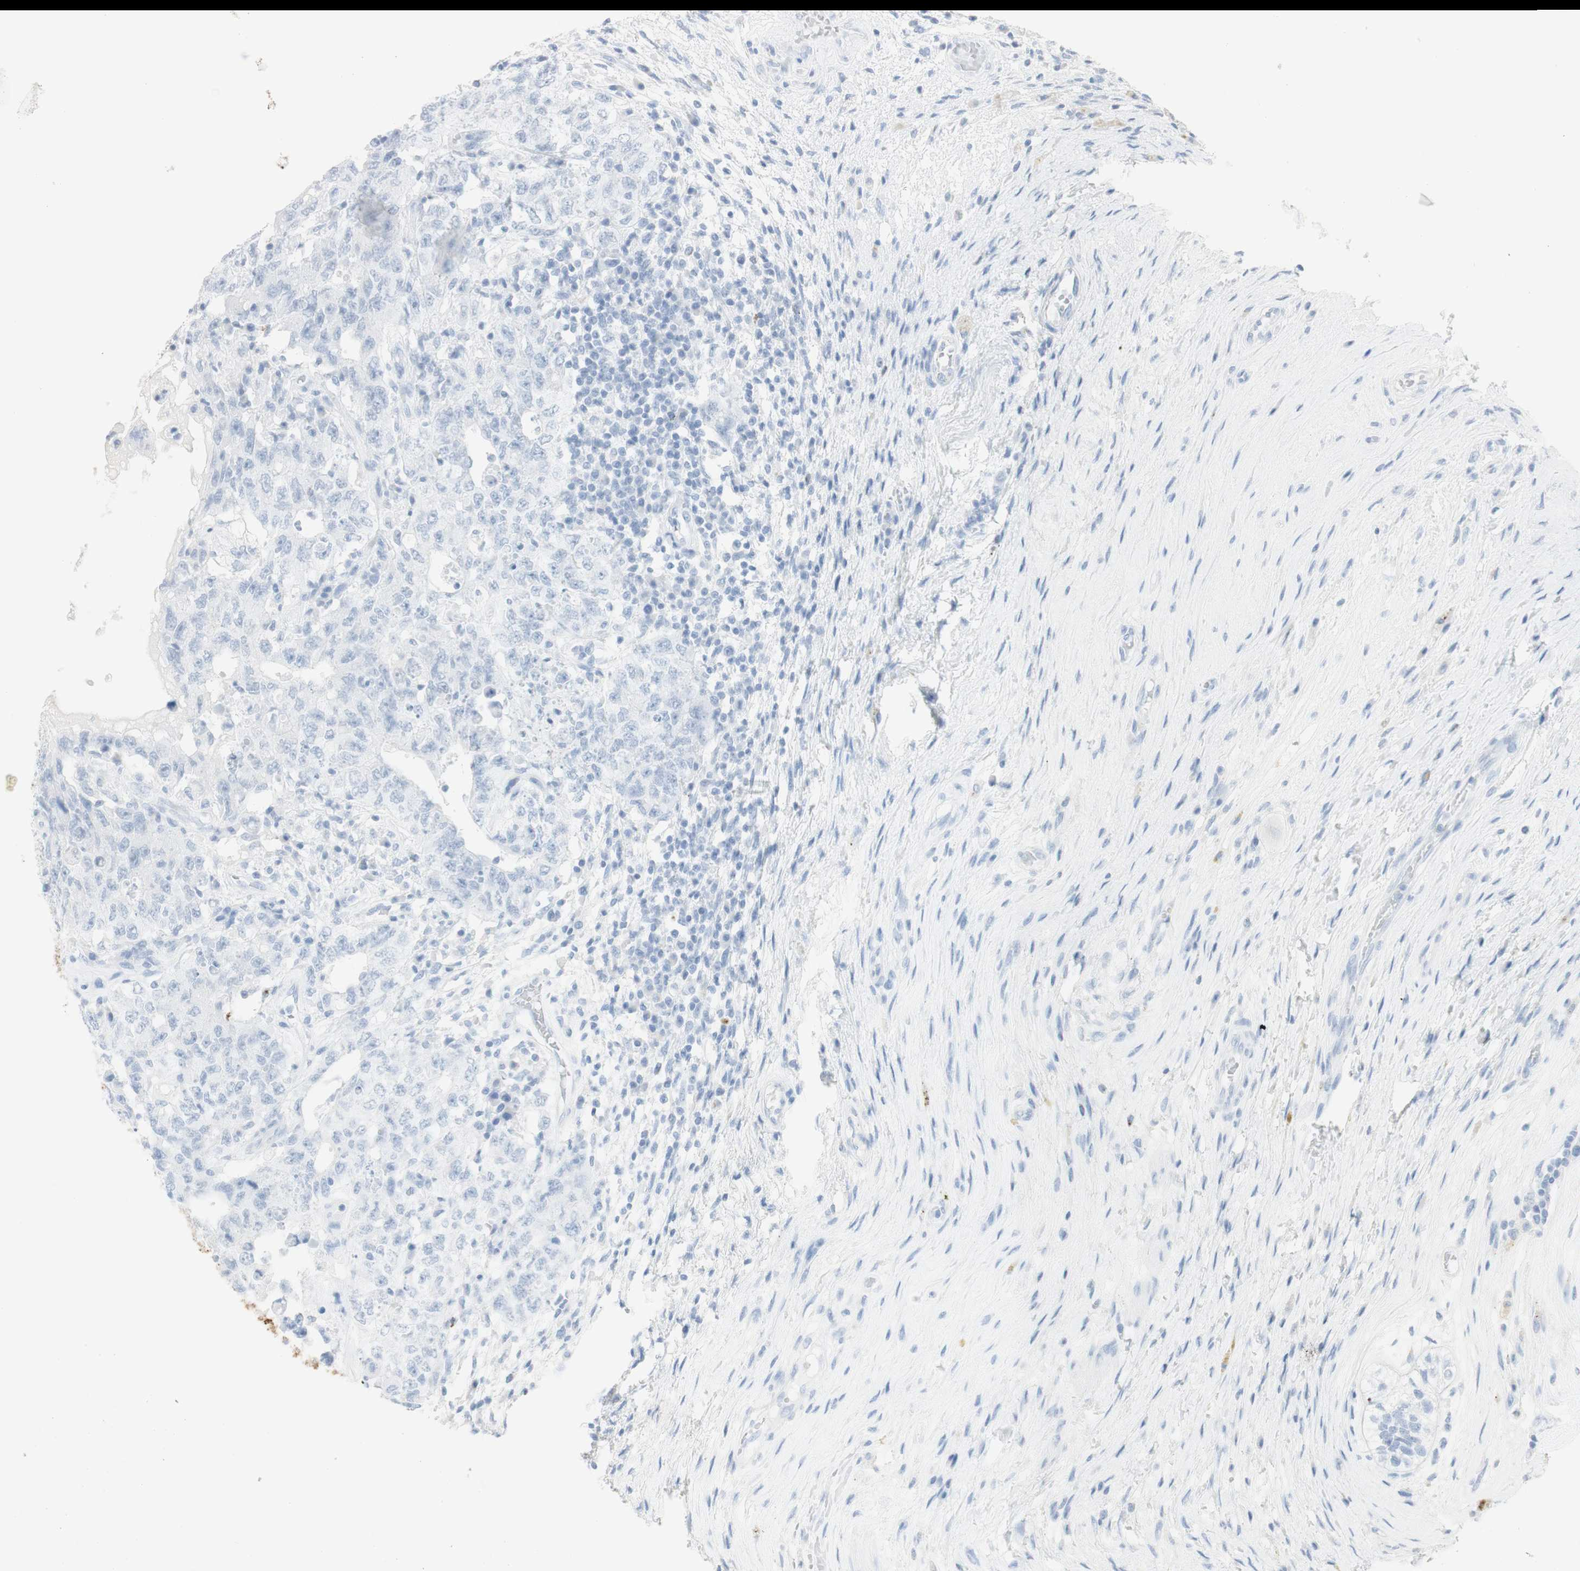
{"staining": {"intensity": "negative", "quantity": "none", "location": "none"}, "tissue": "testis cancer", "cell_type": "Tumor cells", "image_type": "cancer", "snomed": [{"axis": "morphology", "description": "Carcinoma, Embryonal, NOS"}, {"axis": "topography", "description": "Testis"}], "caption": "Protein analysis of testis cancer (embryonal carcinoma) shows no significant staining in tumor cells. The staining is performed using DAB (3,3'-diaminobenzidine) brown chromogen with nuclei counter-stained in using hematoxylin.", "gene": "NAPSA", "patient": {"sex": "male", "age": 26}}